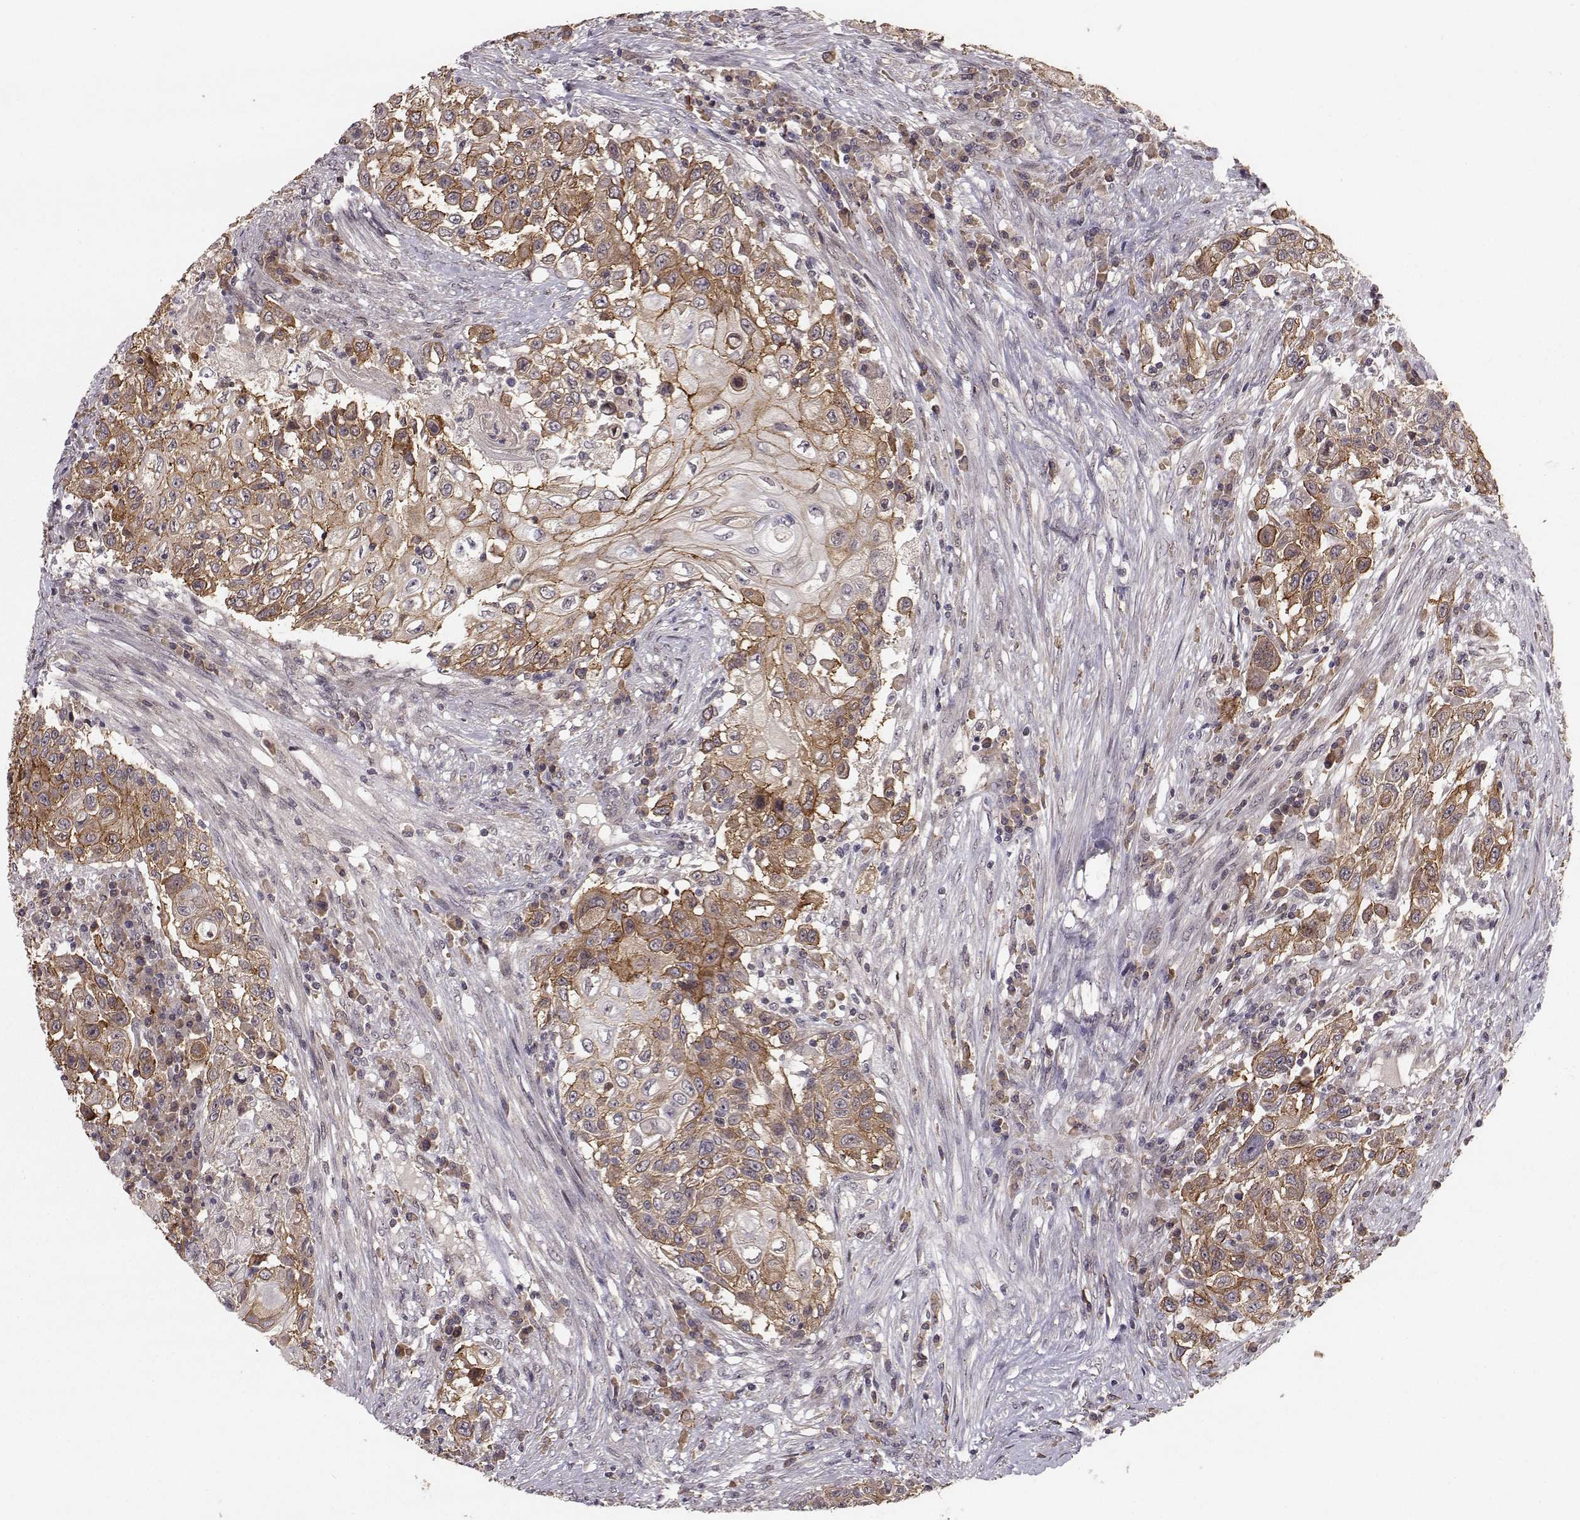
{"staining": {"intensity": "strong", "quantity": "<25%", "location": "cytoplasmic/membranous"}, "tissue": "urothelial cancer", "cell_type": "Tumor cells", "image_type": "cancer", "snomed": [{"axis": "morphology", "description": "Urothelial carcinoma, High grade"}, {"axis": "topography", "description": "Urinary bladder"}], "caption": "High-power microscopy captured an immunohistochemistry (IHC) micrograph of high-grade urothelial carcinoma, revealing strong cytoplasmic/membranous positivity in approximately <25% of tumor cells. The staining was performed using DAB to visualize the protein expression in brown, while the nuclei were stained in blue with hematoxylin (Magnification: 20x).", "gene": "PLEKHG3", "patient": {"sex": "female", "age": 56}}